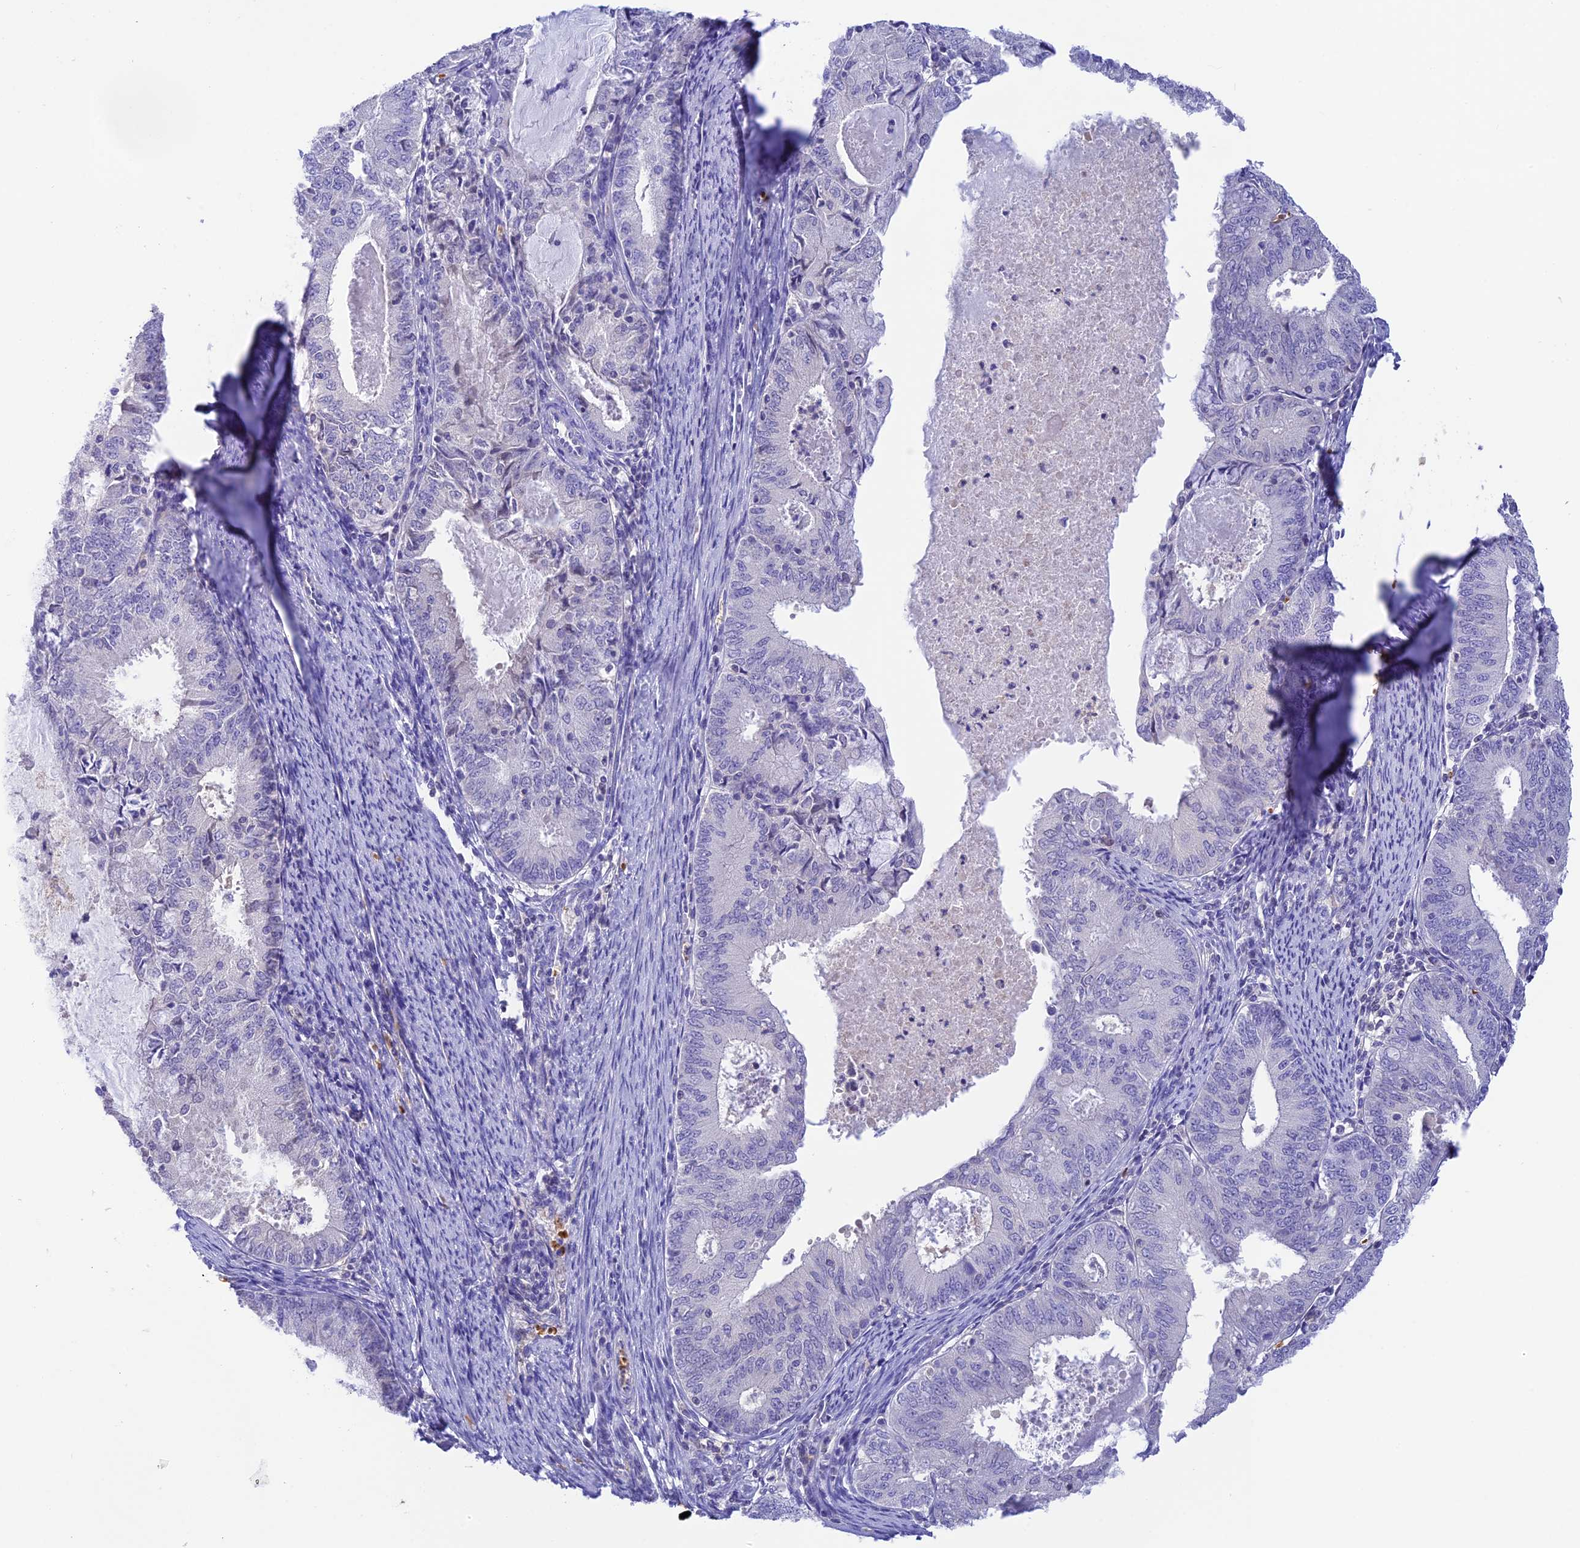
{"staining": {"intensity": "negative", "quantity": "none", "location": "none"}, "tissue": "endometrial cancer", "cell_type": "Tumor cells", "image_type": "cancer", "snomed": [{"axis": "morphology", "description": "Adenocarcinoma, NOS"}, {"axis": "topography", "description": "Endometrium"}], "caption": "Immunohistochemistry (IHC) of human endometrial cancer (adenocarcinoma) demonstrates no expression in tumor cells.", "gene": "HDHD2", "patient": {"sex": "female", "age": 57}}